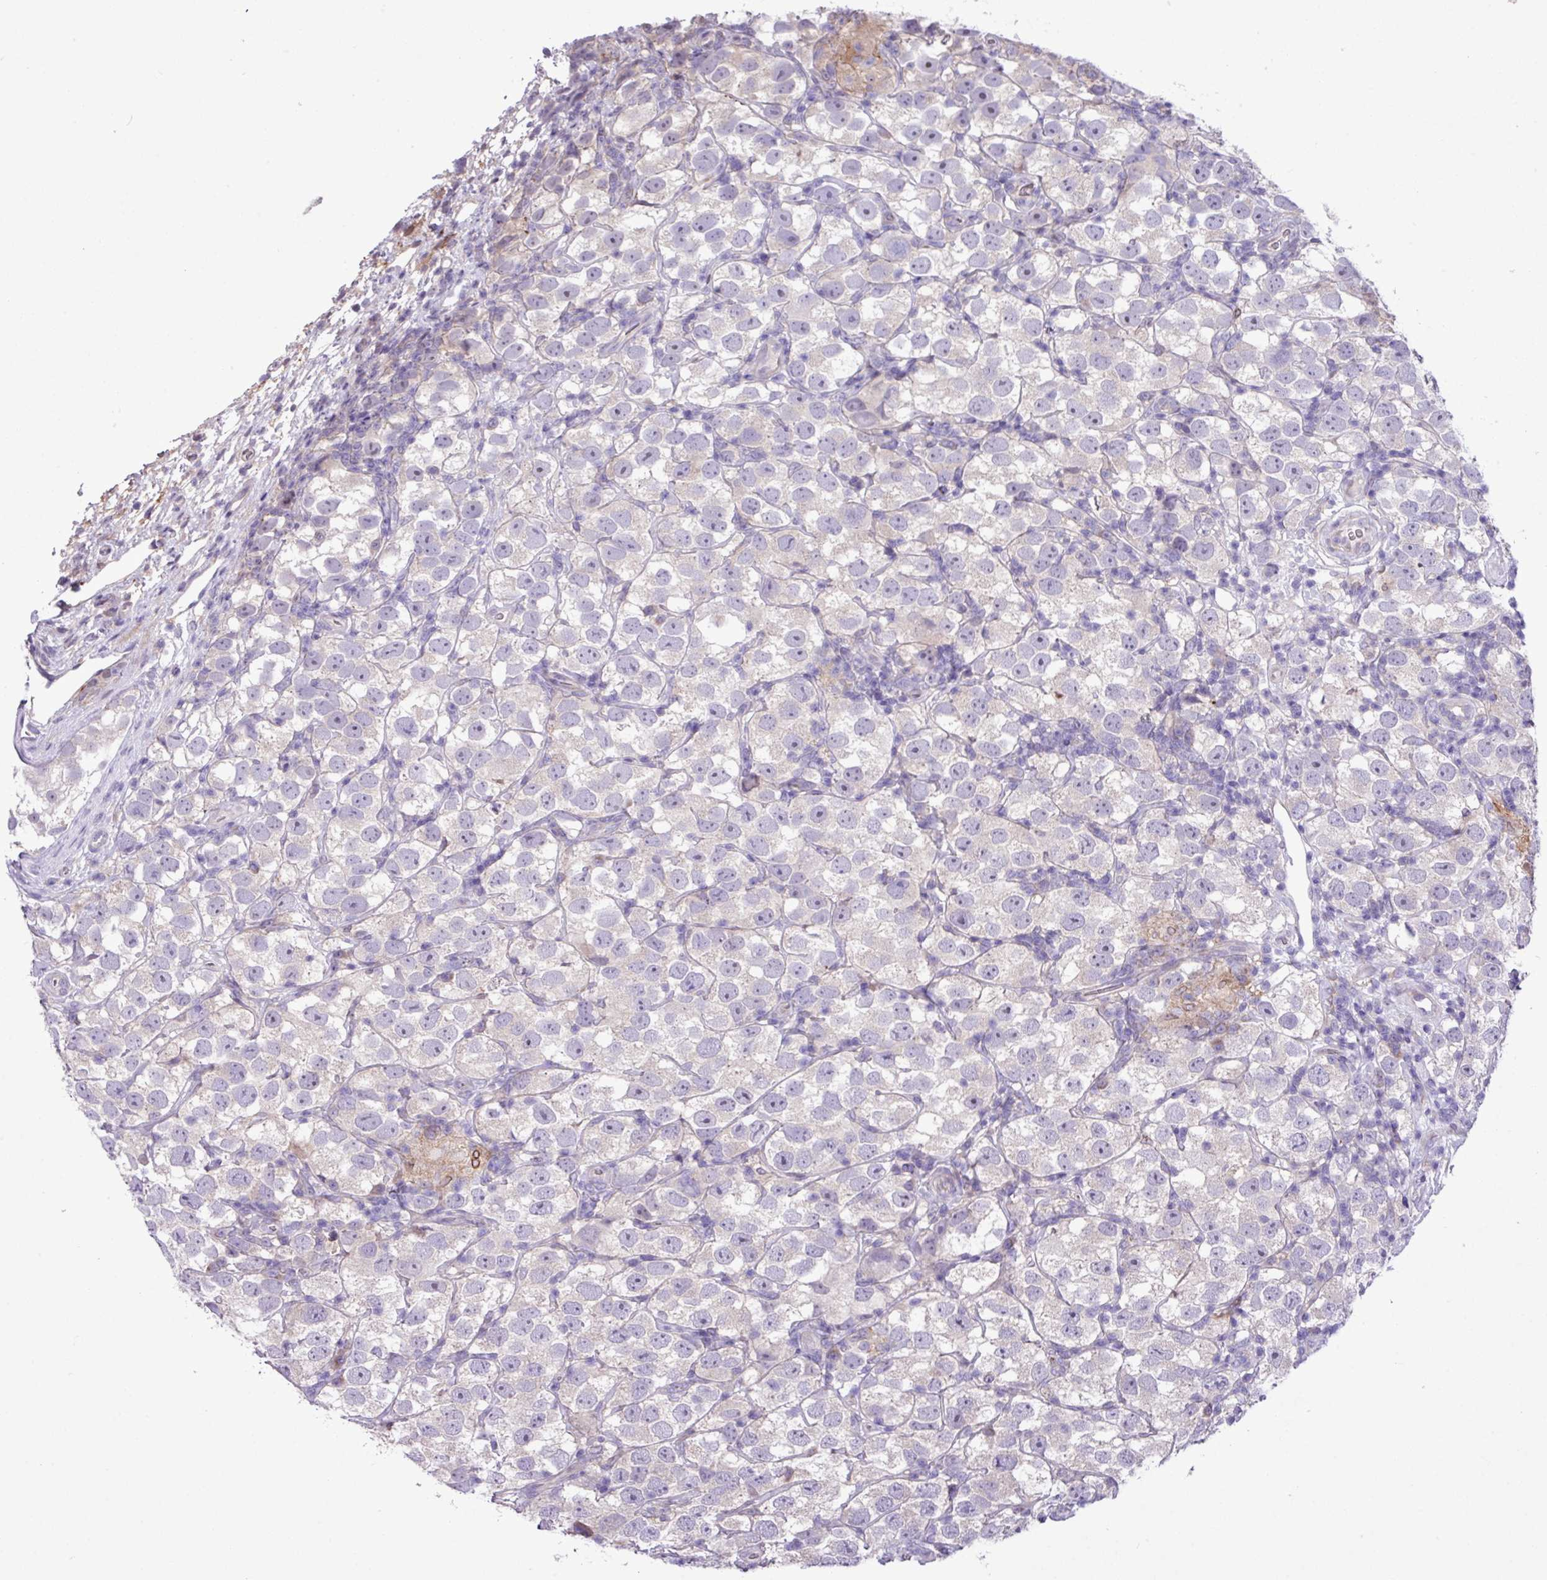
{"staining": {"intensity": "negative", "quantity": "none", "location": "none"}, "tissue": "testis cancer", "cell_type": "Tumor cells", "image_type": "cancer", "snomed": [{"axis": "morphology", "description": "Seminoma, NOS"}, {"axis": "topography", "description": "Testis"}], "caption": "Histopathology image shows no protein positivity in tumor cells of testis cancer (seminoma) tissue.", "gene": "RPP25L", "patient": {"sex": "male", "age": 26}}